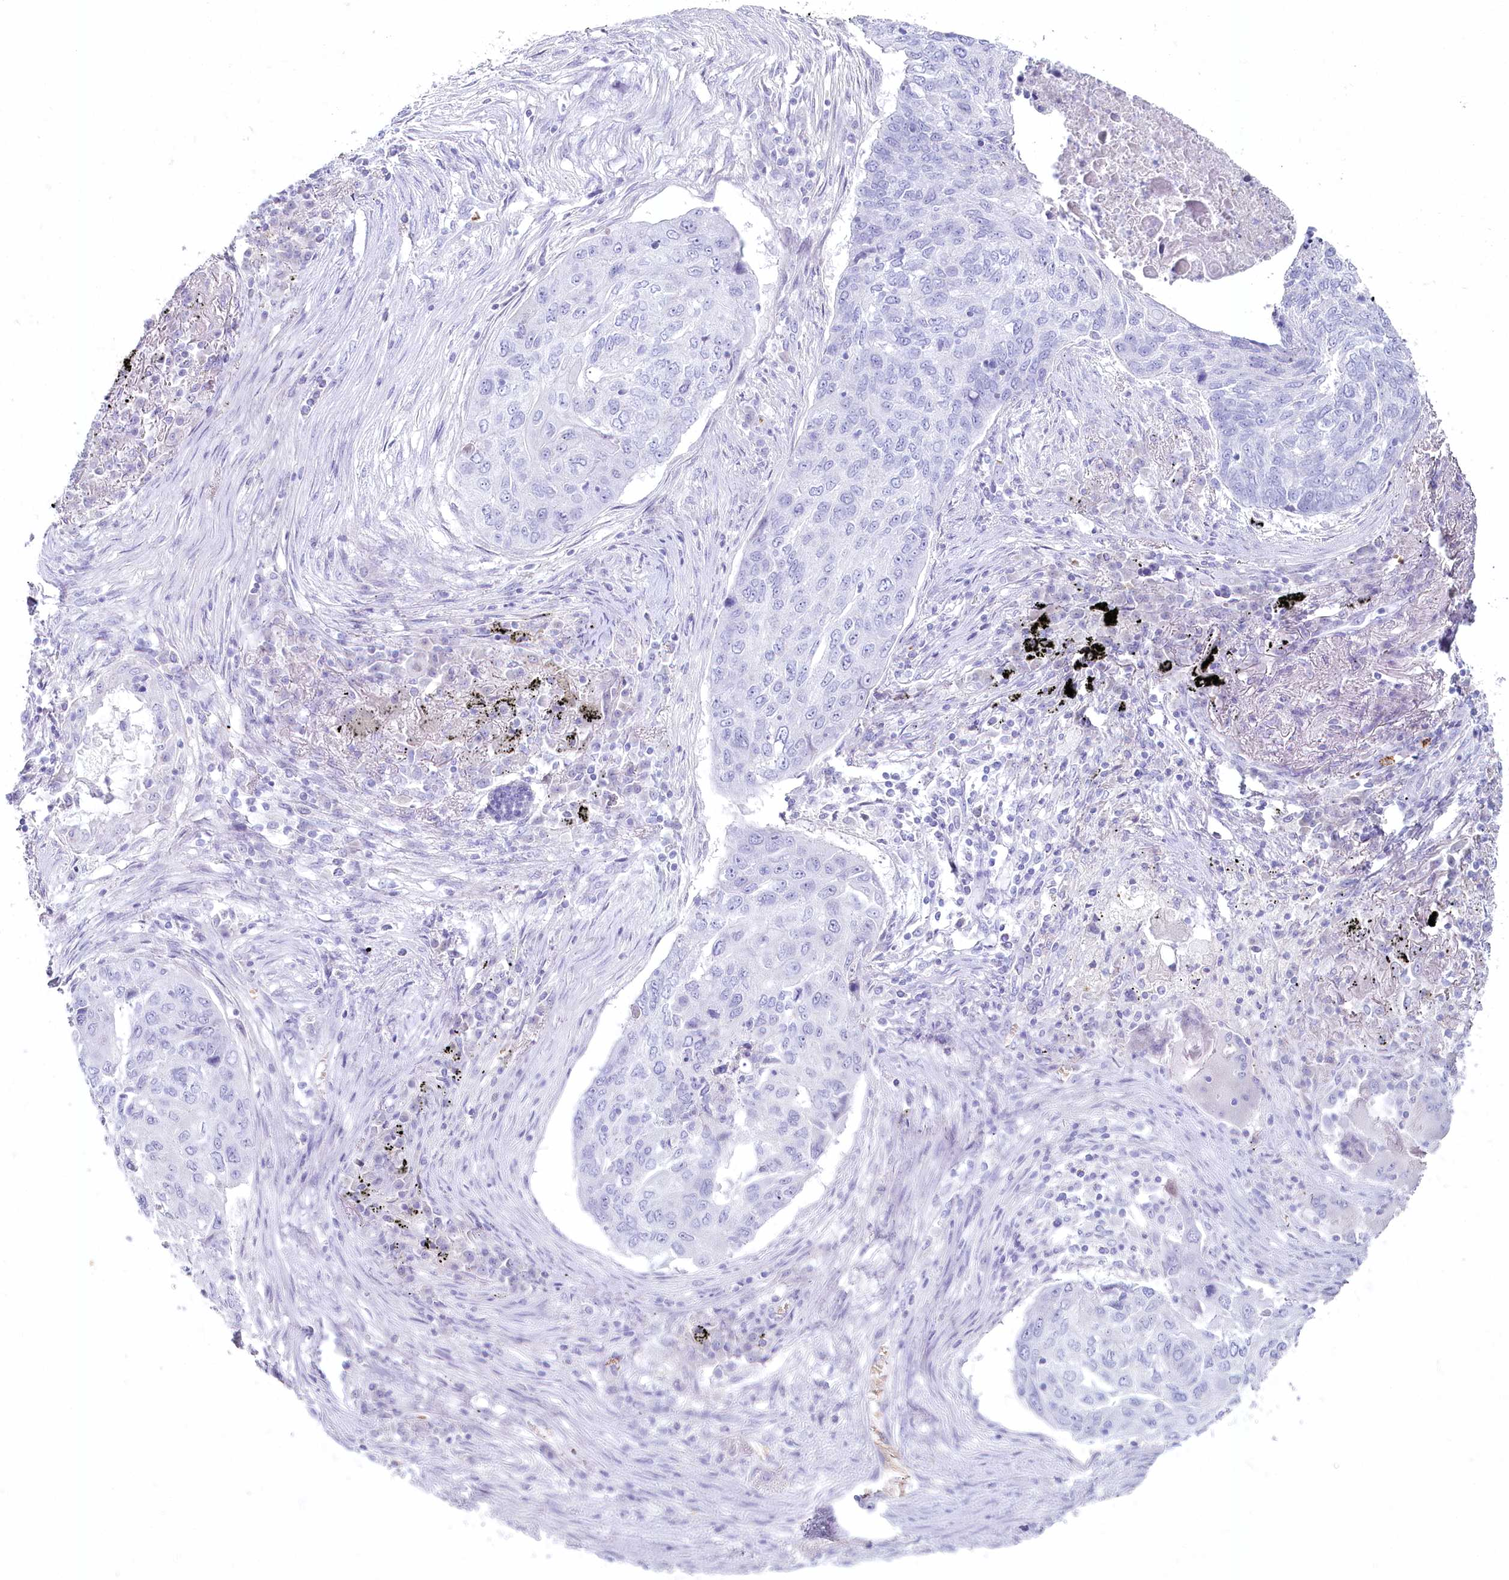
{"staining": {"intensity": "negative", "quantity": "none", "location": "none"}, "tissue": "lung cancer", "cell_type": "Tumor cells", "image_type": "cancer", "snomed": [{"axis": "morphology", "description": "Squamous cell carcinoma, NOS"}, {"axis": "topography", "description": "Lung"}], "caption": "The image demonstrates no significant expression in tumor cells of lung cancer.", "gene": "IFIT5", "patient": {"sex": "female", "age": 63}}